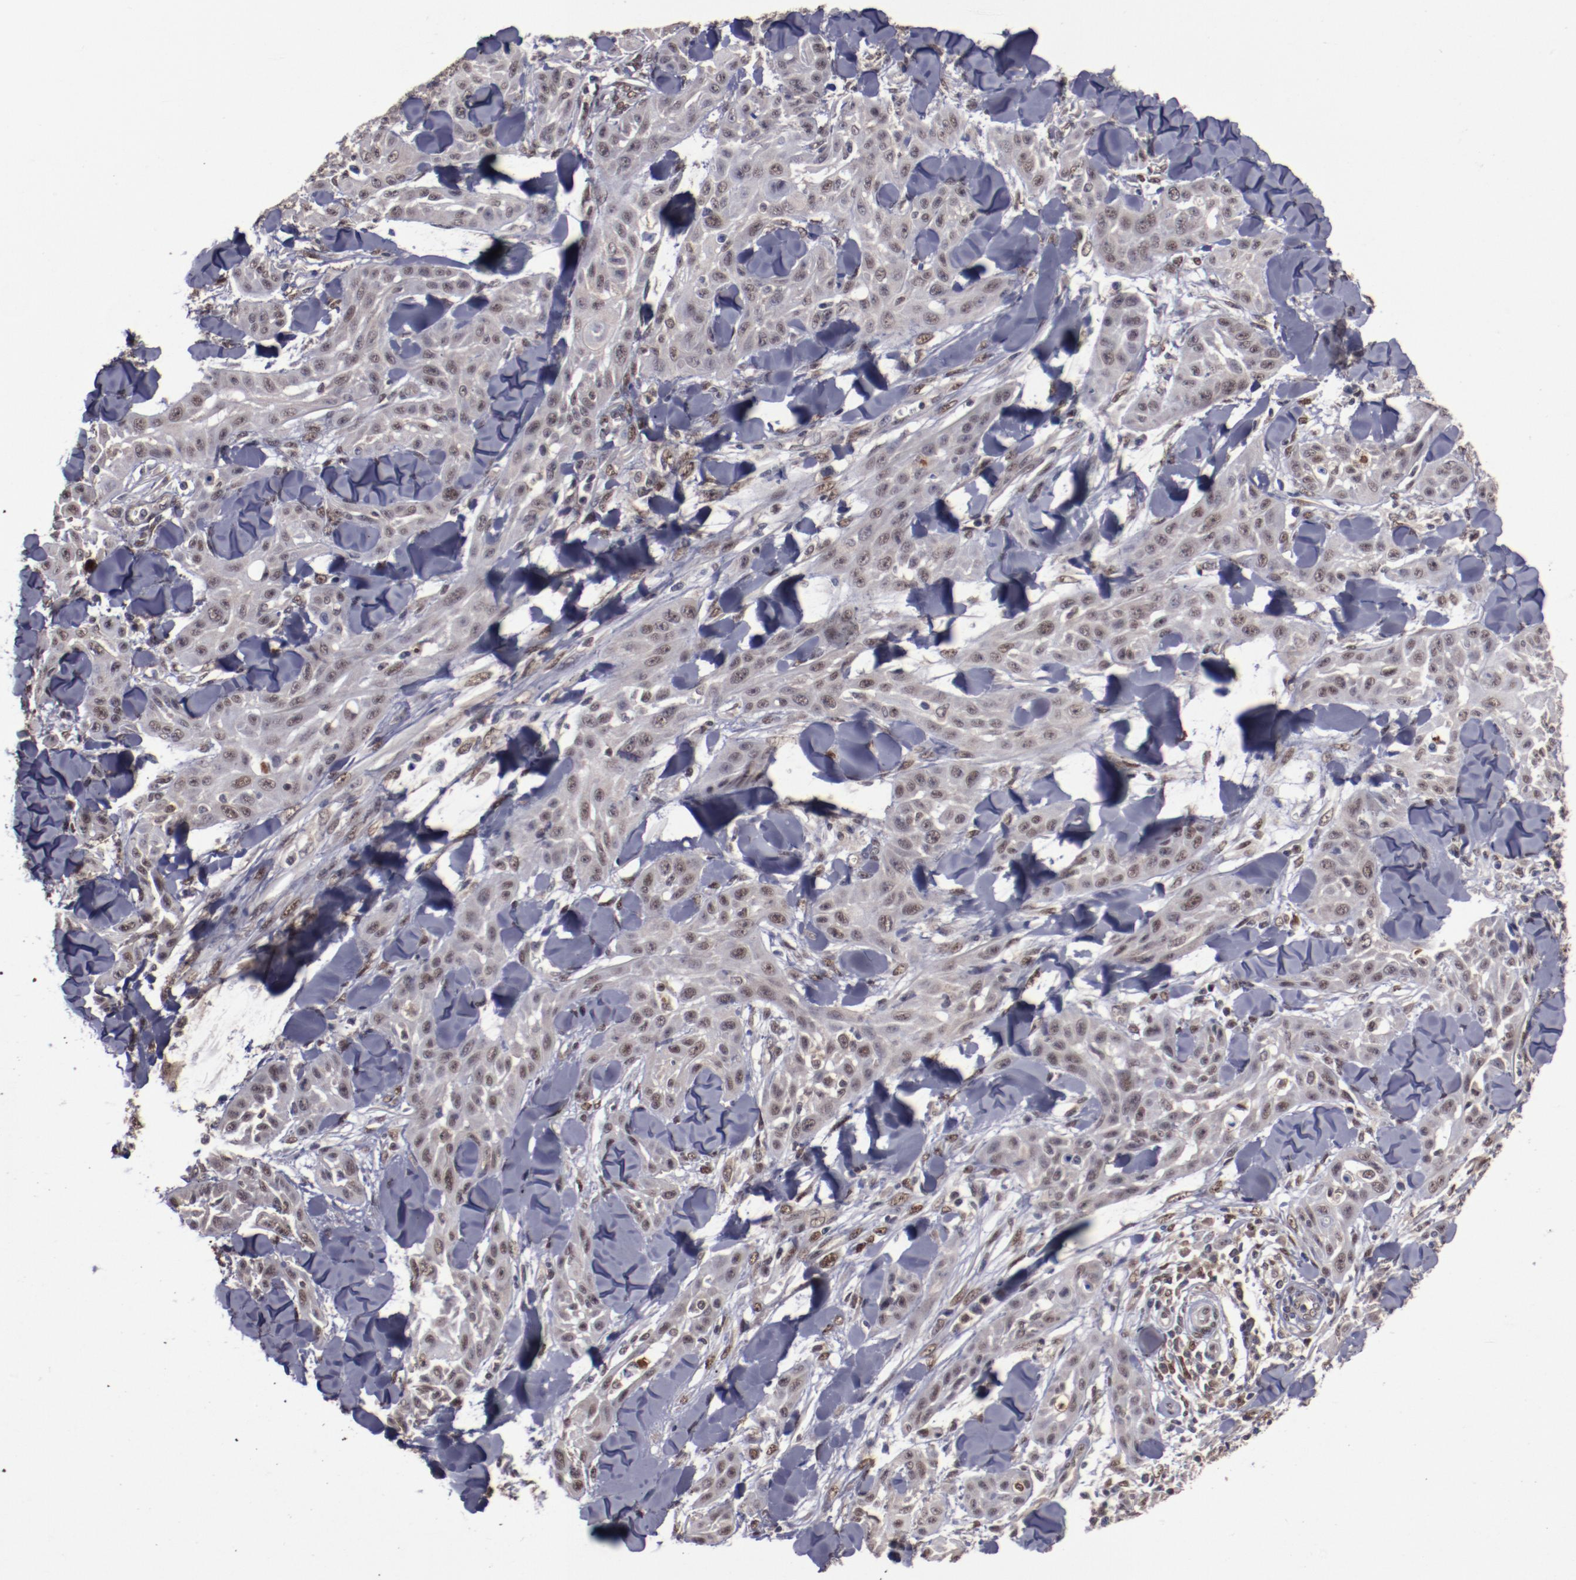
{"staining": {"intensity": "moderate", "quantity": "25%-75%", "location": "nuclear"}, "tissue": "skin cancer", "cell_type": "Tumor cells", "image_type": "cancer", "snomed": [{"axis": "morphology", "description": "Squamous cell carcinoma, NOS"}, {"axis": "topography", "description": "Skin"}], "caption": "Immunohistochemical staining of human skin cancer (squamous cell carcinoma) reveals medium levels of moderate nuclear positivity in approximately 25%-75% of tumor cells.", "gene": "ARNT", "patient": {"sex": "male", "age": 24}}